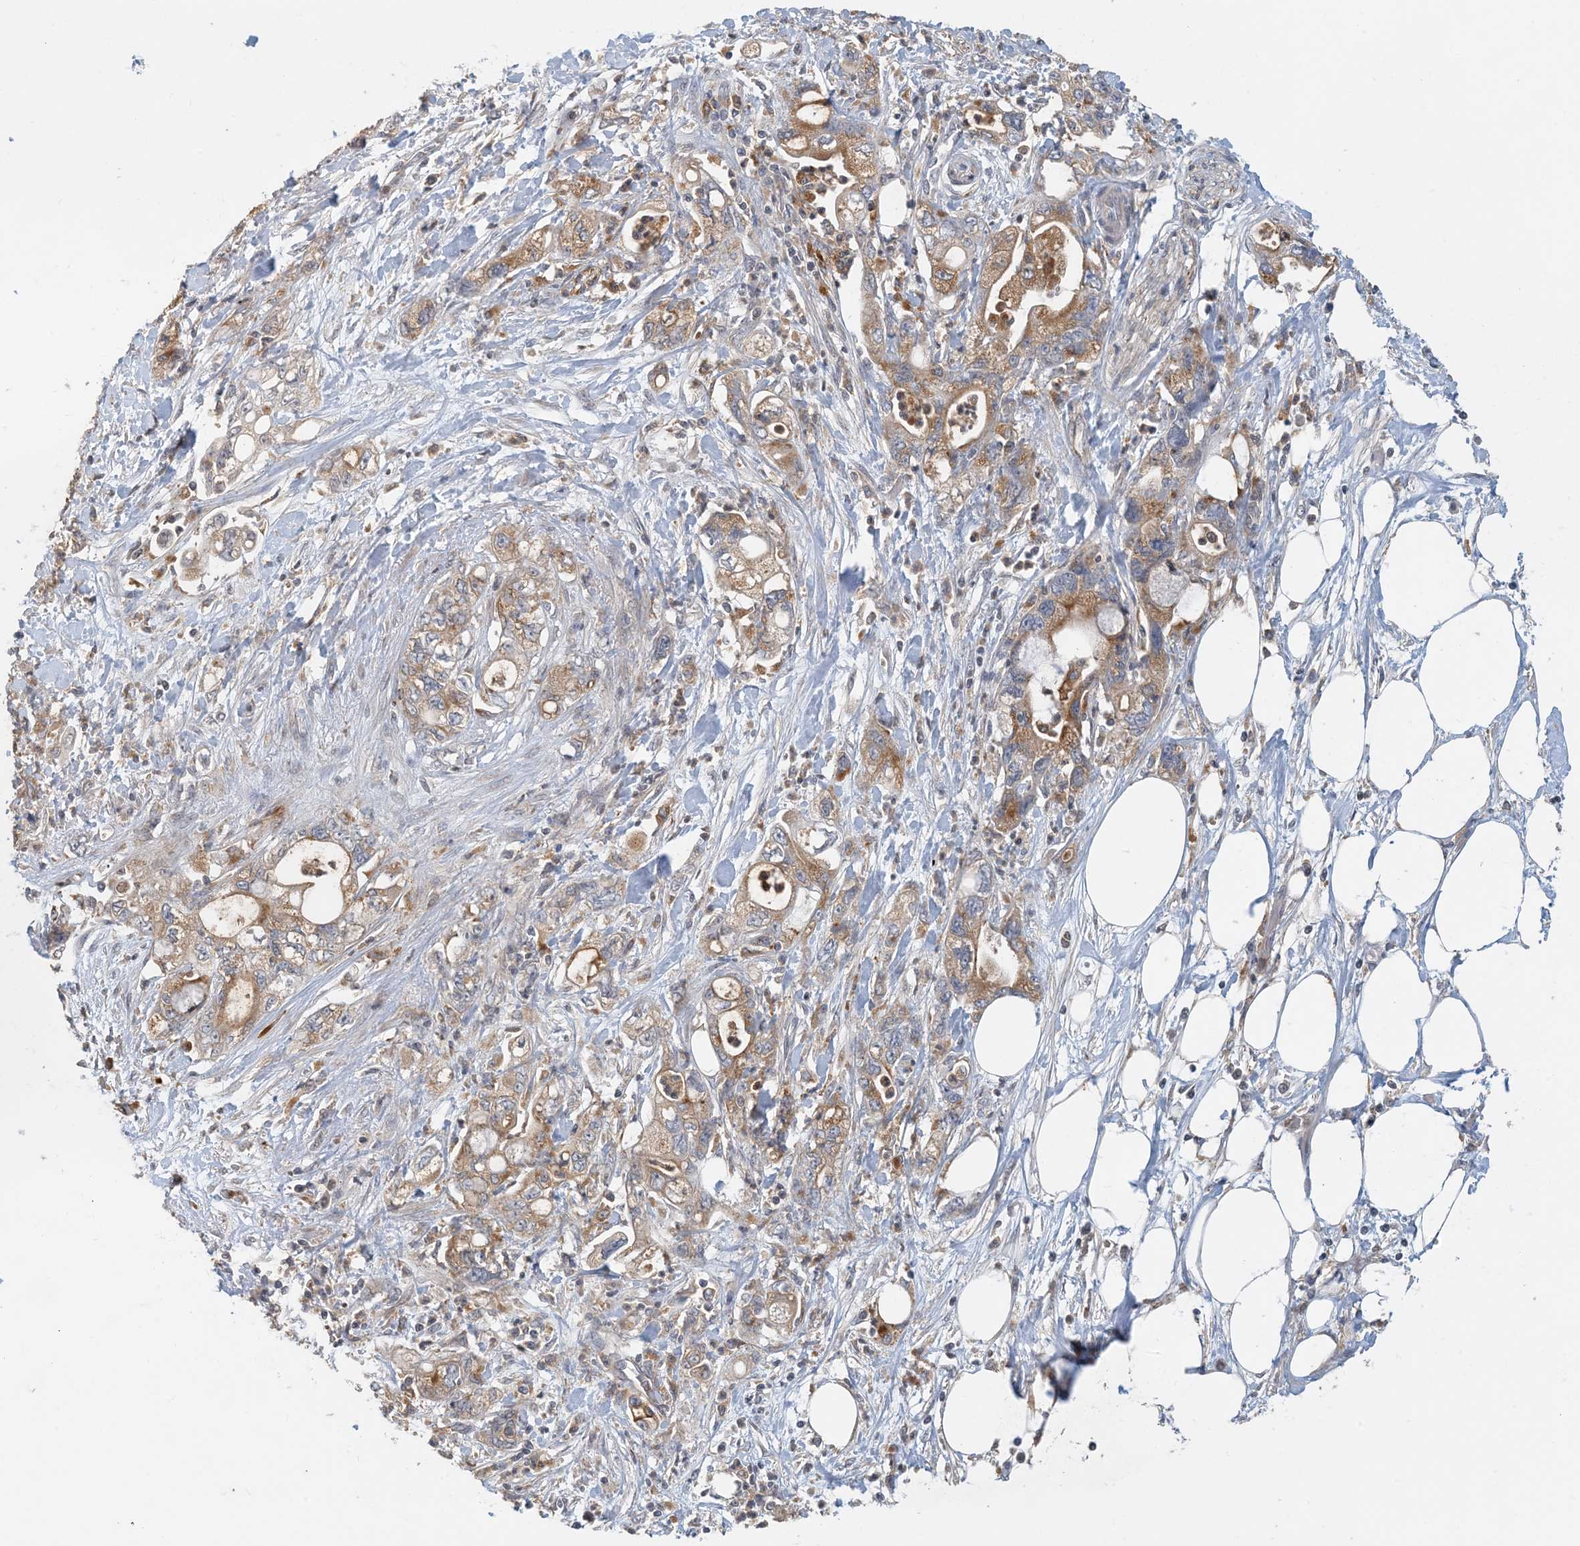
{"staining": {"intensity": "moderate", "quantity": ">75%", "location": "cytoplasmic/membranous"}, "tissue": "pancreatic cancer", "cell_type": "Tumor cells", "image_type": "cancer", "snomed": [{"axis": "morphology", "description": "Adenocarcinoma, NOS"}, {"axis": "topography", "description": "Pancreas"}], "caption": "About >75% of tumor cells in adenocarcinoma (pancreatic) reveal moderate cytoplasmic/membranous protein positivity as visualized by brown immunohistochemical staining.", "gene": "SPPL2A", "patient": {"sex": "male", "age": 70}}